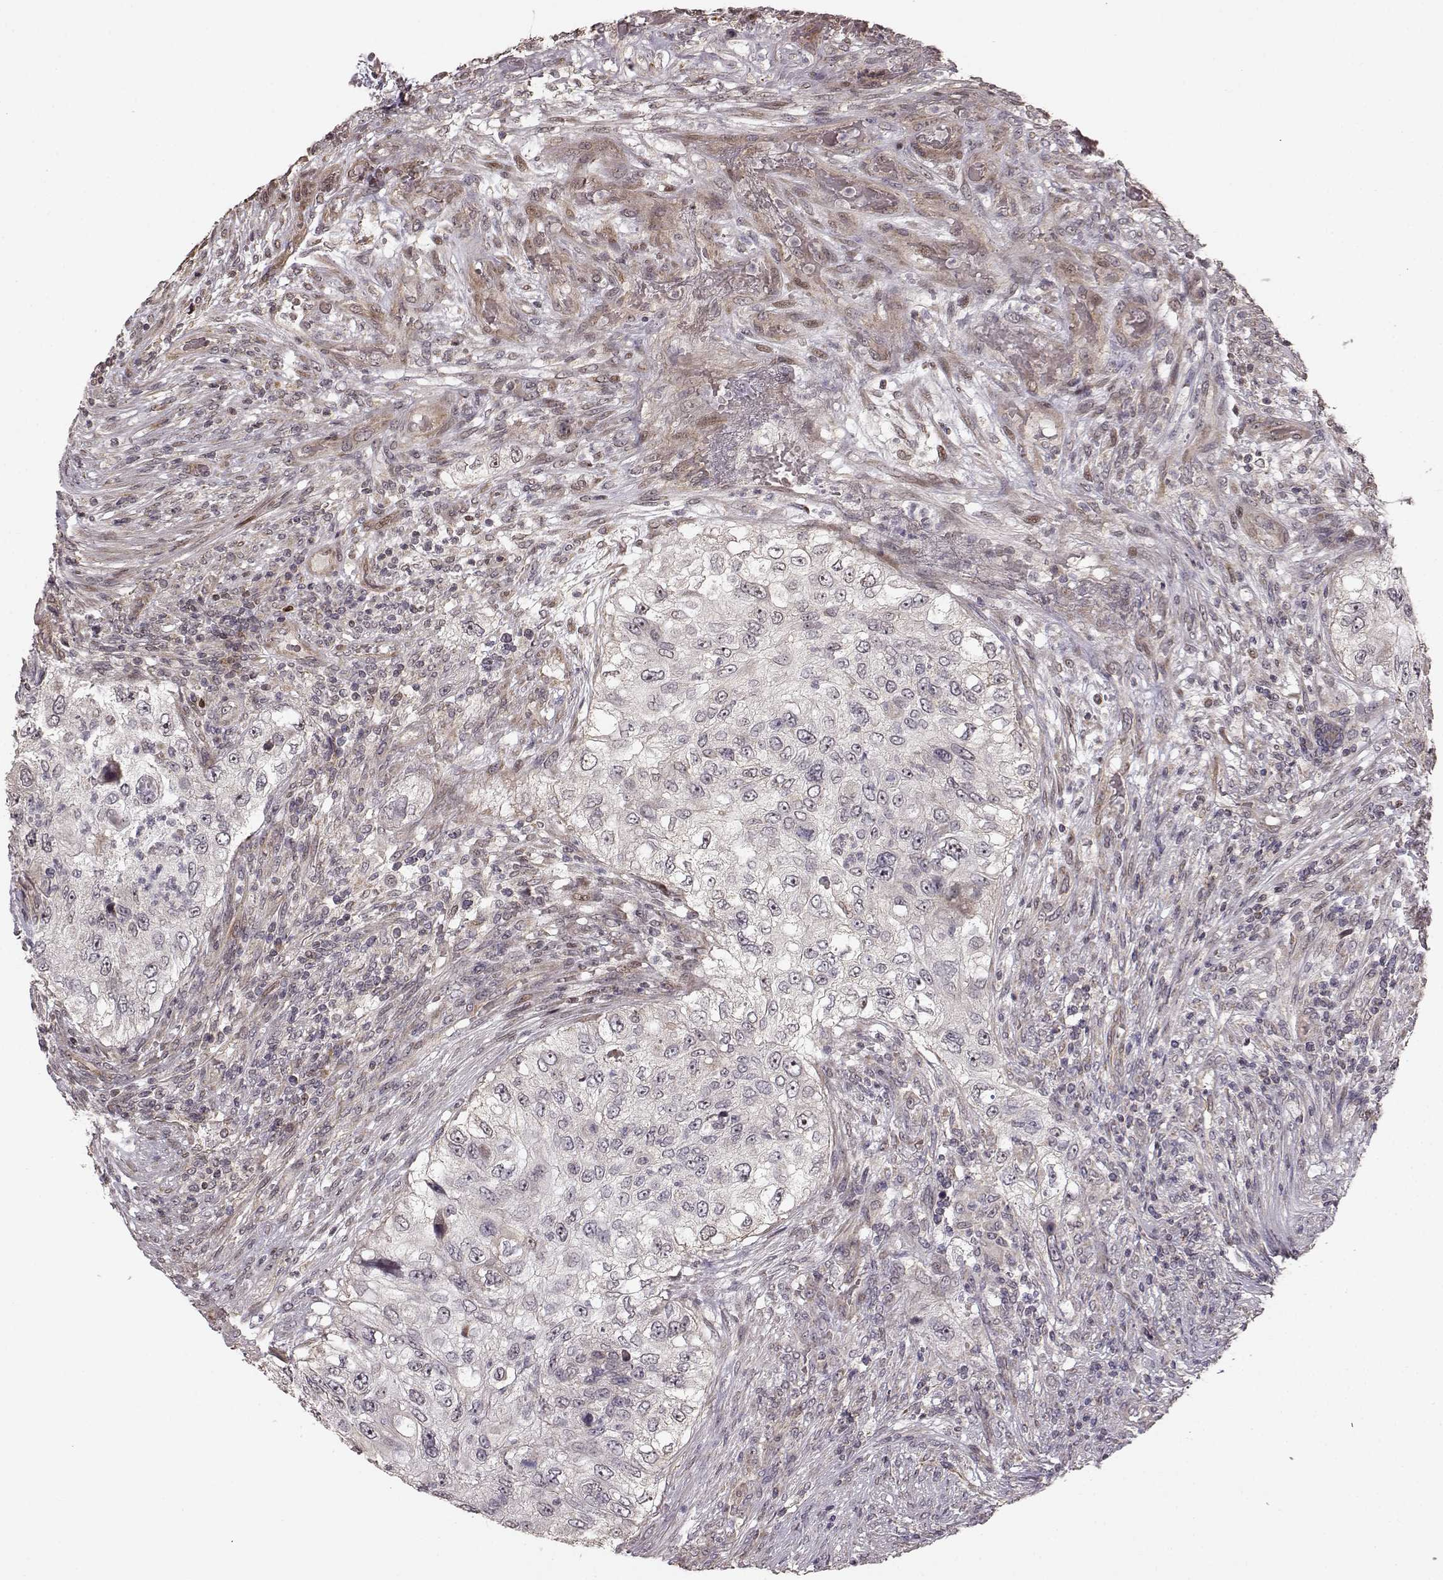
{"staining": {"intensity": "negative", "quantity": "none", "location": "none"}, "tissue": "urothelial cancer", "cell_type": "Tumor cells", "image_type": "cancer", "snomed": [{"axis": "morphology", "description": "Urothelial carcinoma, High grade"}, {"axis": "topography", "description": "Urinary bladder"}], "caption": "This is an IHC photomicrograph of human high-grade urothelial carcinoma. There is no staining in tumor cells.", "gene": "BACH2", "patient": {"sex": "female", "age": 60}}